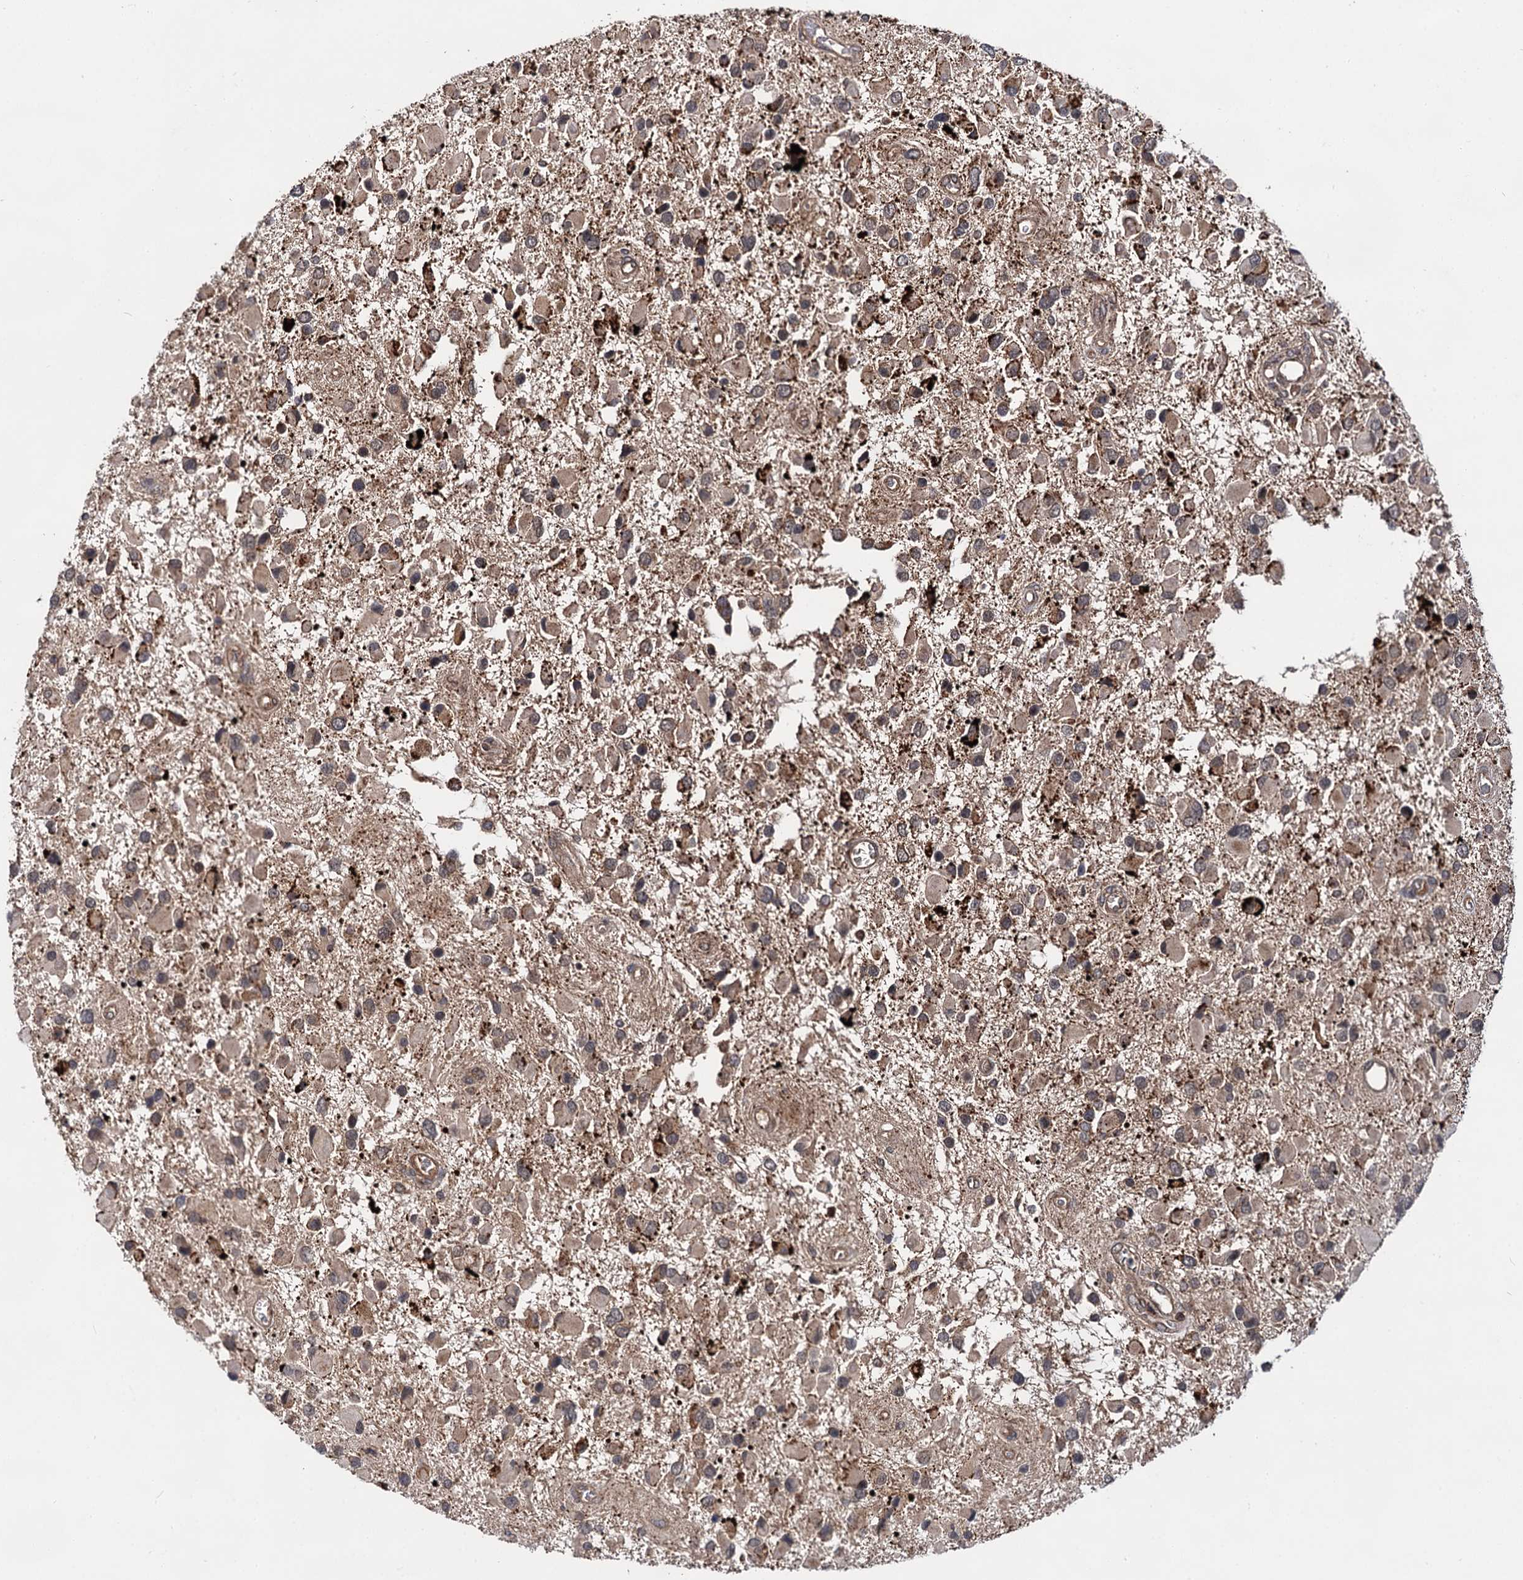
{"staining": {"intensity": "moderate", "quantity": "25%-75%", "location": "cytoplasmic/membranous"}, "tissue": "glioma", "cell_type": "Tumor cells", "image_type": "cancer", "snomed": [{"axis": "morphology", "description": "Glioma, malignant, High grade"}, {"axis": "topography", "description": "Brain"}], "caption": "Protein staining of glioma tissue shows moderate cytoplasmic/membranous staining in approximately 25%-75% of tumor cells.", "gene": "ABLIM1", "patient": {"sex": "male", "age": 53}}